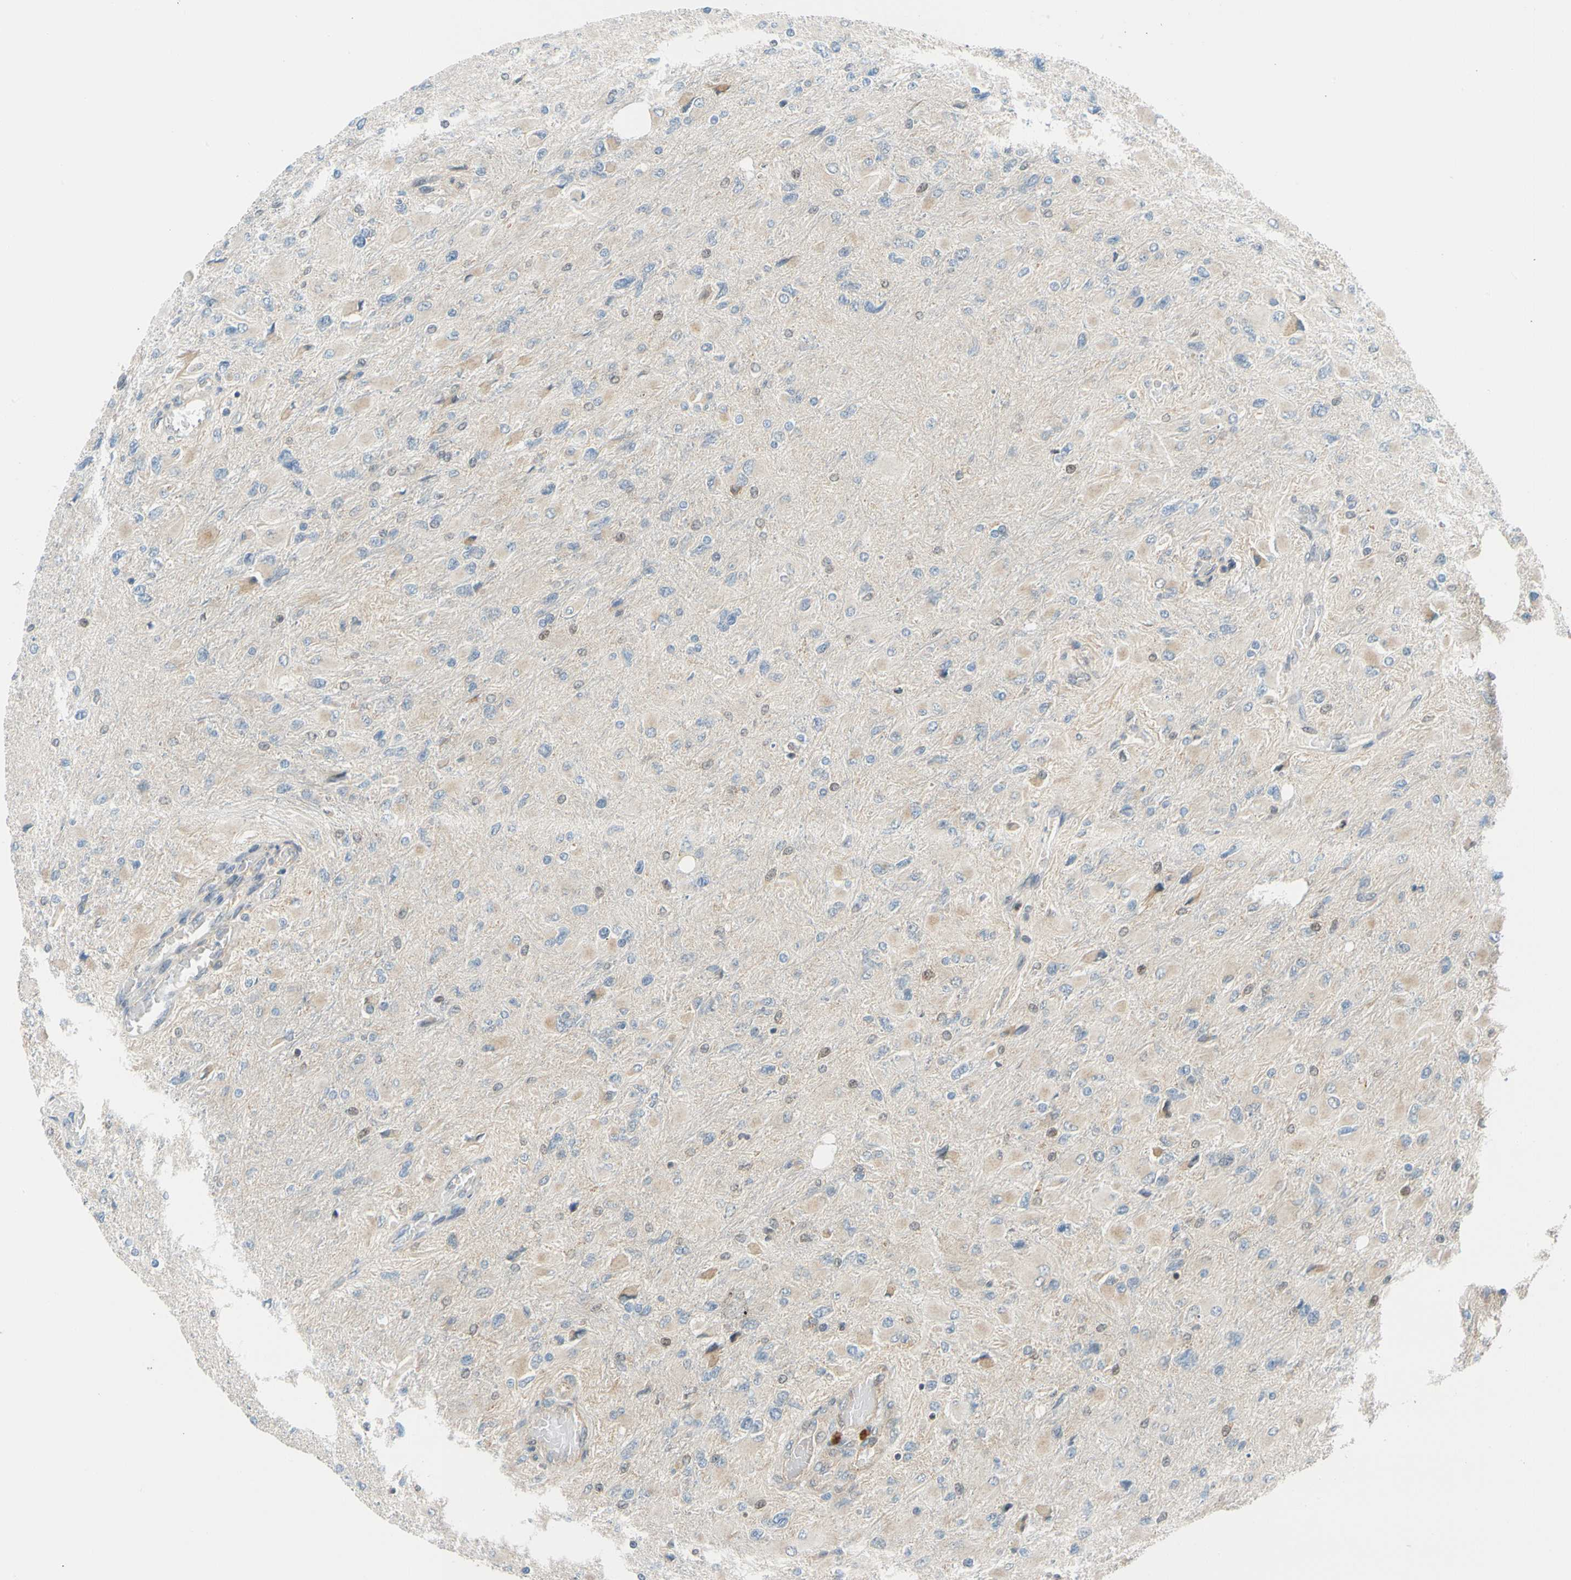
{"staining": {"intensity": "weak", "quantity": "<25%", "location": "nuclear"}, "tissue": "glioma", "cell_type": "Tumor cells", "image_type": "cancer", "snomed": [{"axis": "morphology", "description": "Glioma, malignant, High grade"}, {"axis": "topography", "description": "Cerebral cortex"}], "caption": "Micrograph shows no protein expression in tumor cells of malignant glioma (high-grade) tissue.", "gene": "MAPK9", "patient": {"sex": "female", "age": 36}}